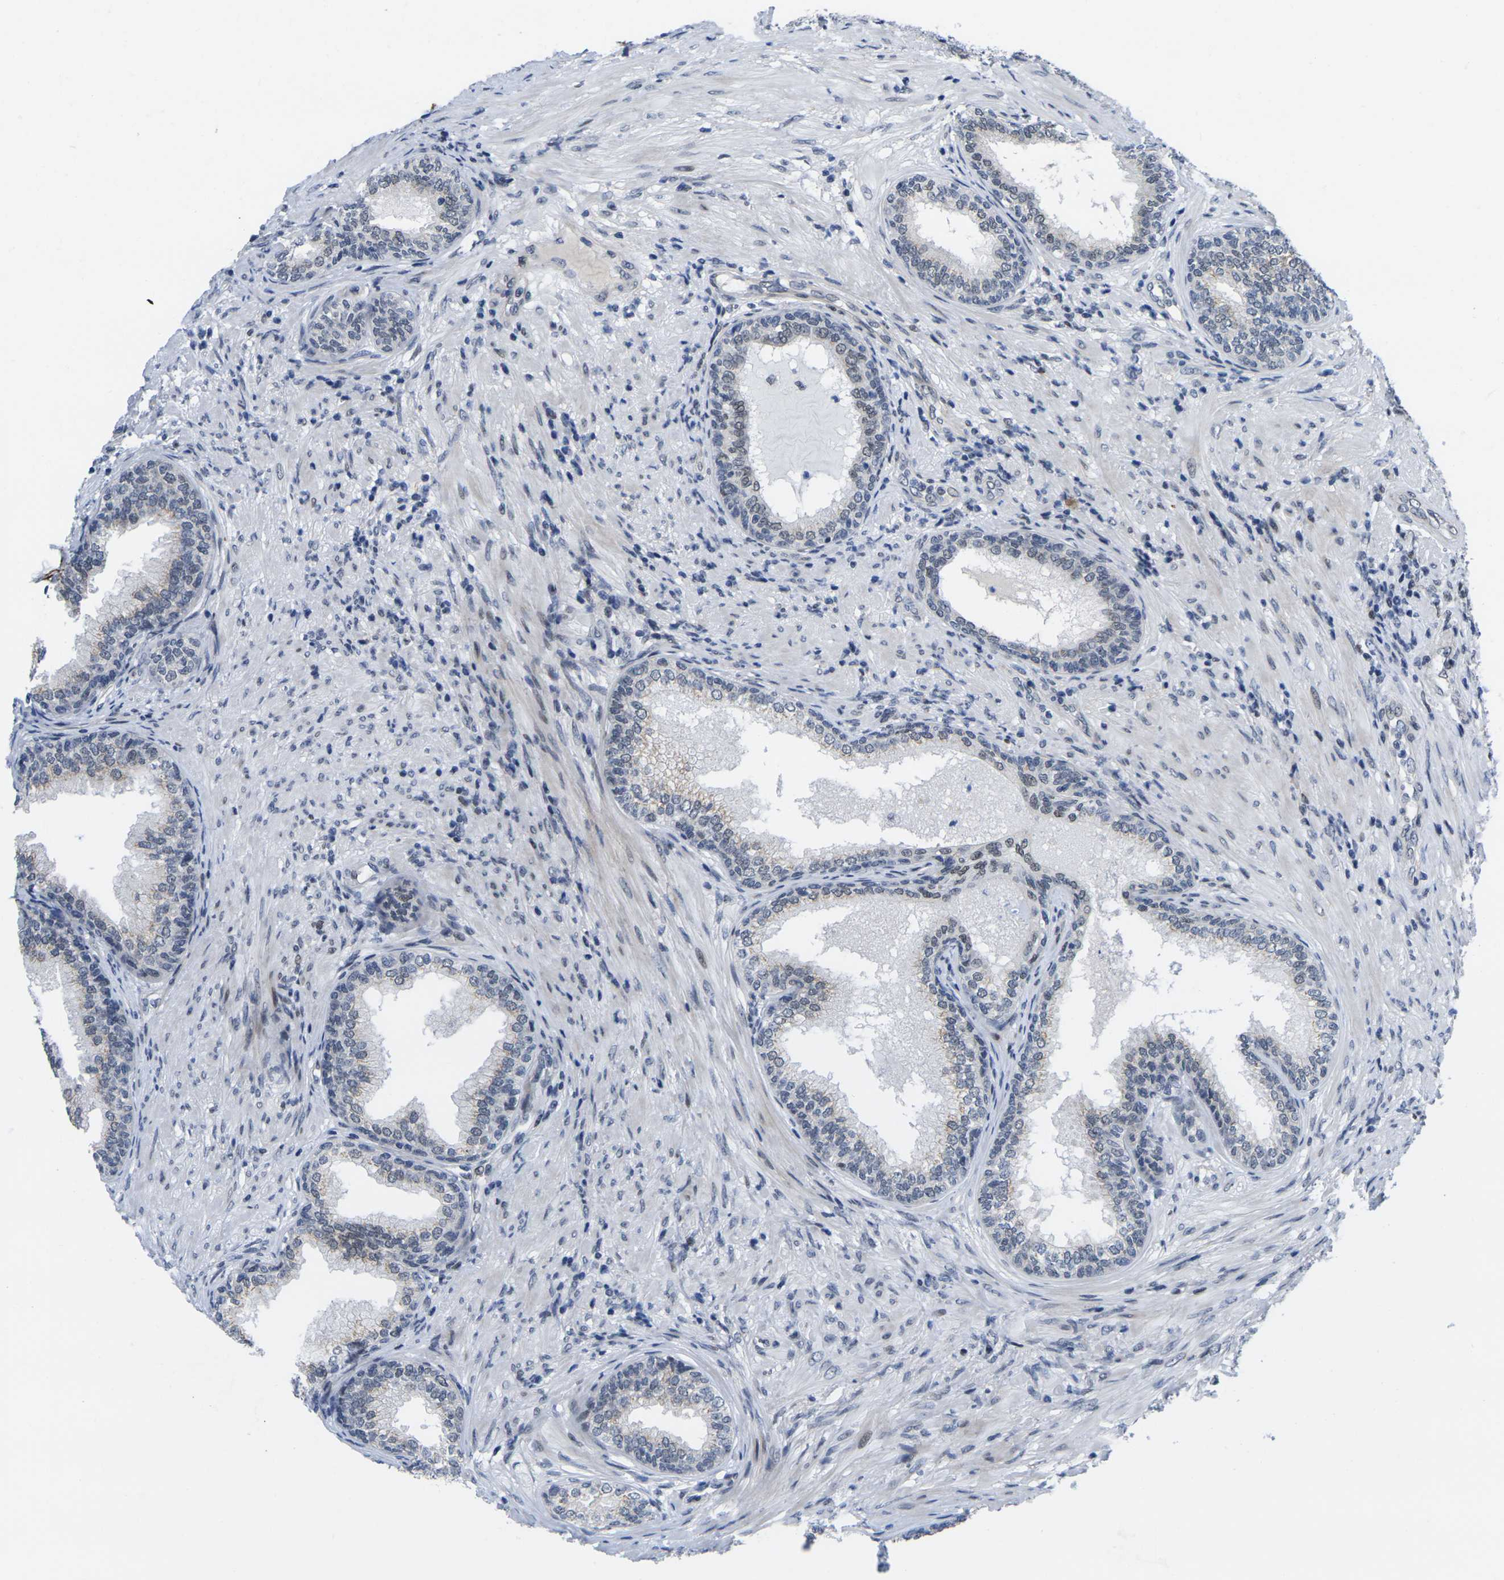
{"staining": {"intensity": "moderate", "quantity": "<25%", "location": "nuclear"}, "tissue": "prostate", "cell_type": "Glandular cells", "image_type": "normal", "snomed": [{"axis": "morphology", "description": "Normal tissue, NOS"}, {"axis": "topography", "description": "Prostate"}], "caption": "A photomicrograph of prostate stained for a protein shows moderate nuclear brown staining in glandular cells.", "gene": "RBM7", "patient": {"sex": "male", "age": 76}}